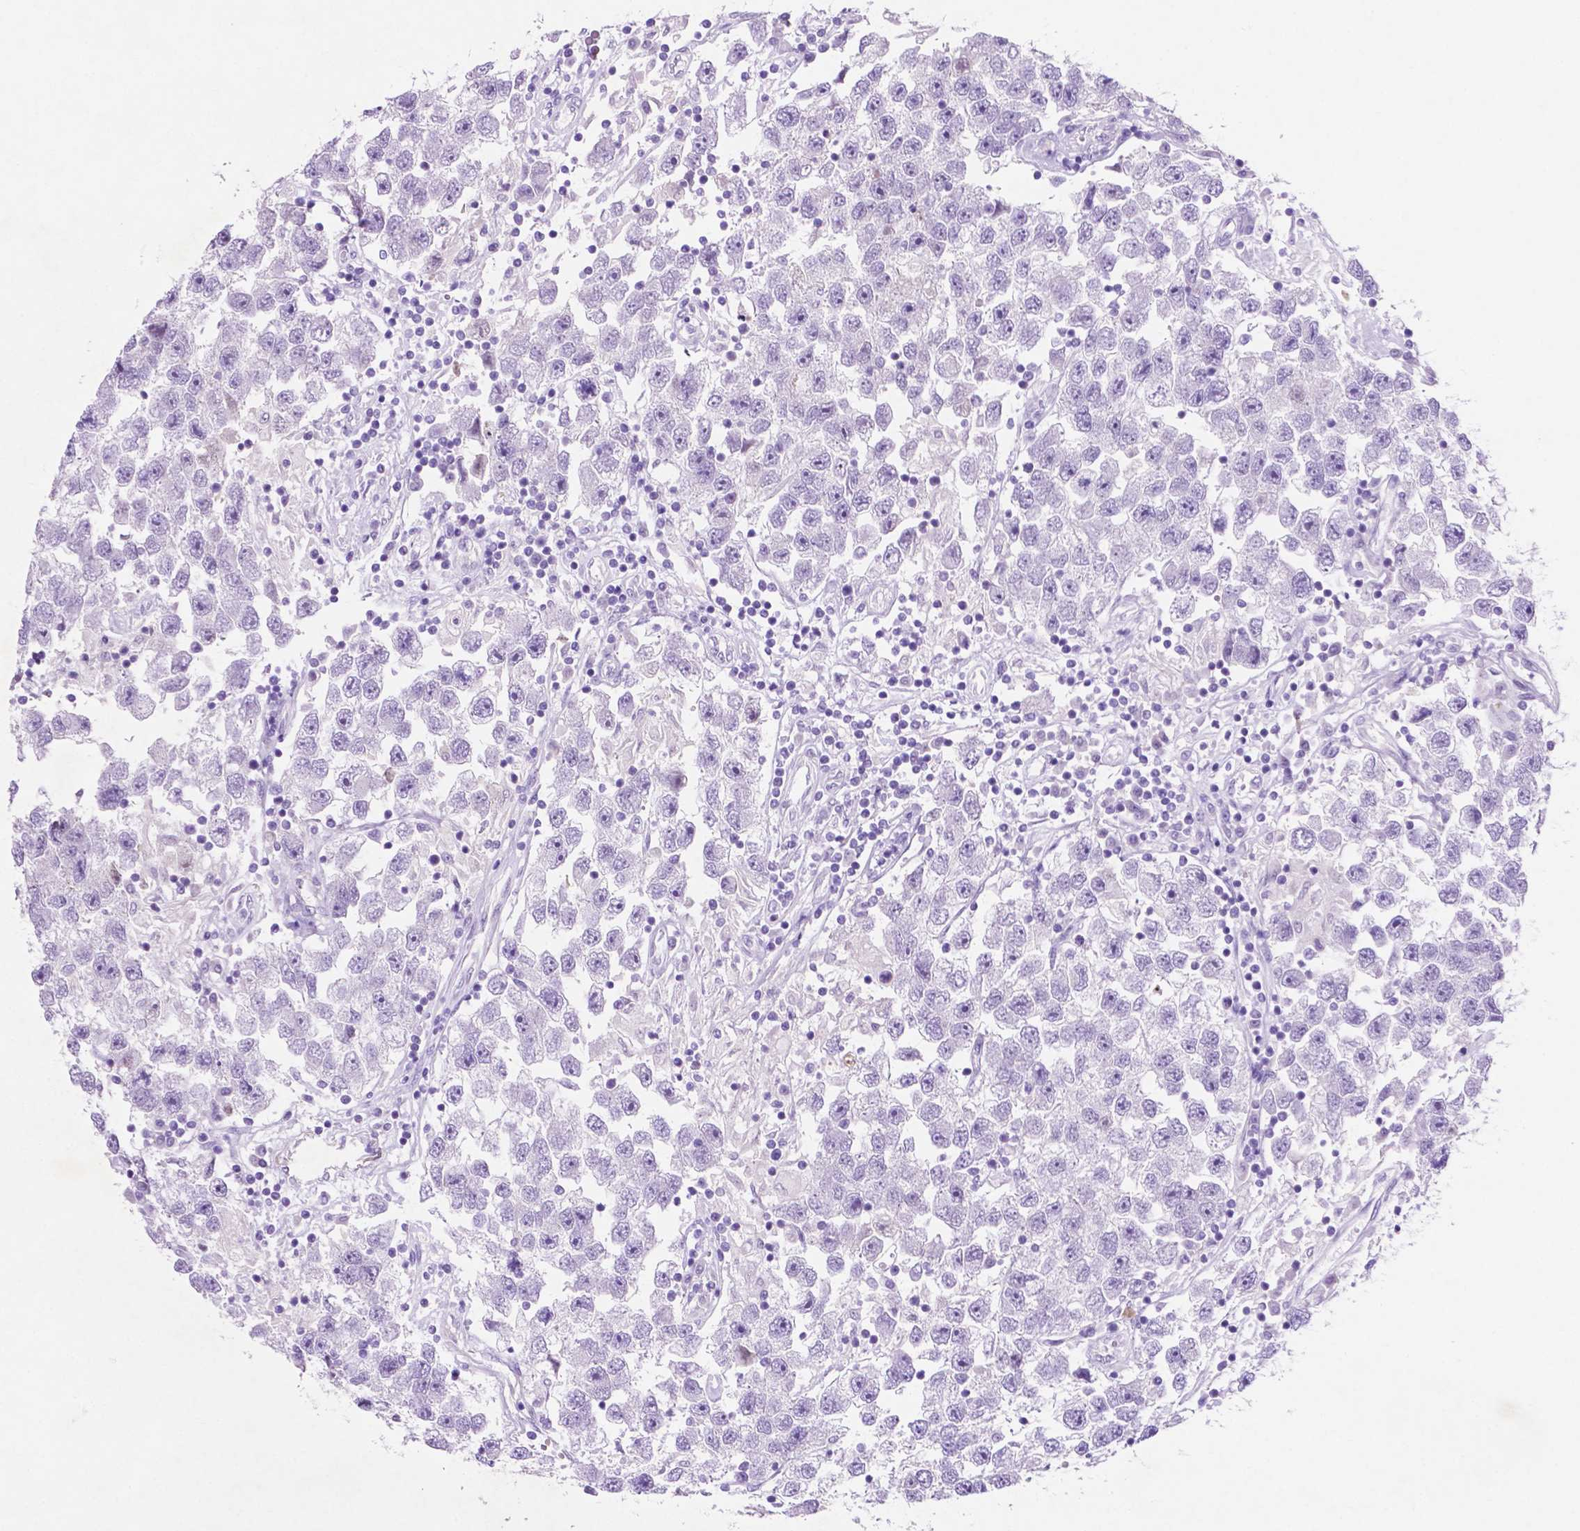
{"staining": {"intensity": "negative", "quantity": "none", "location": "none"}, "tissue": "testis cancer", "cell_type": "Tumor cells", "image_type": "cancer", "snomed": [{"axis": "morphology", "description": "Seminoma, NOS"}, {"axis": "topography", "description": "Testis"}], "caption": "There is no significant expression in tumor cells of testis cancer.", "gene": "ASPG", "patient": {"sex": "male", "age": 26}}